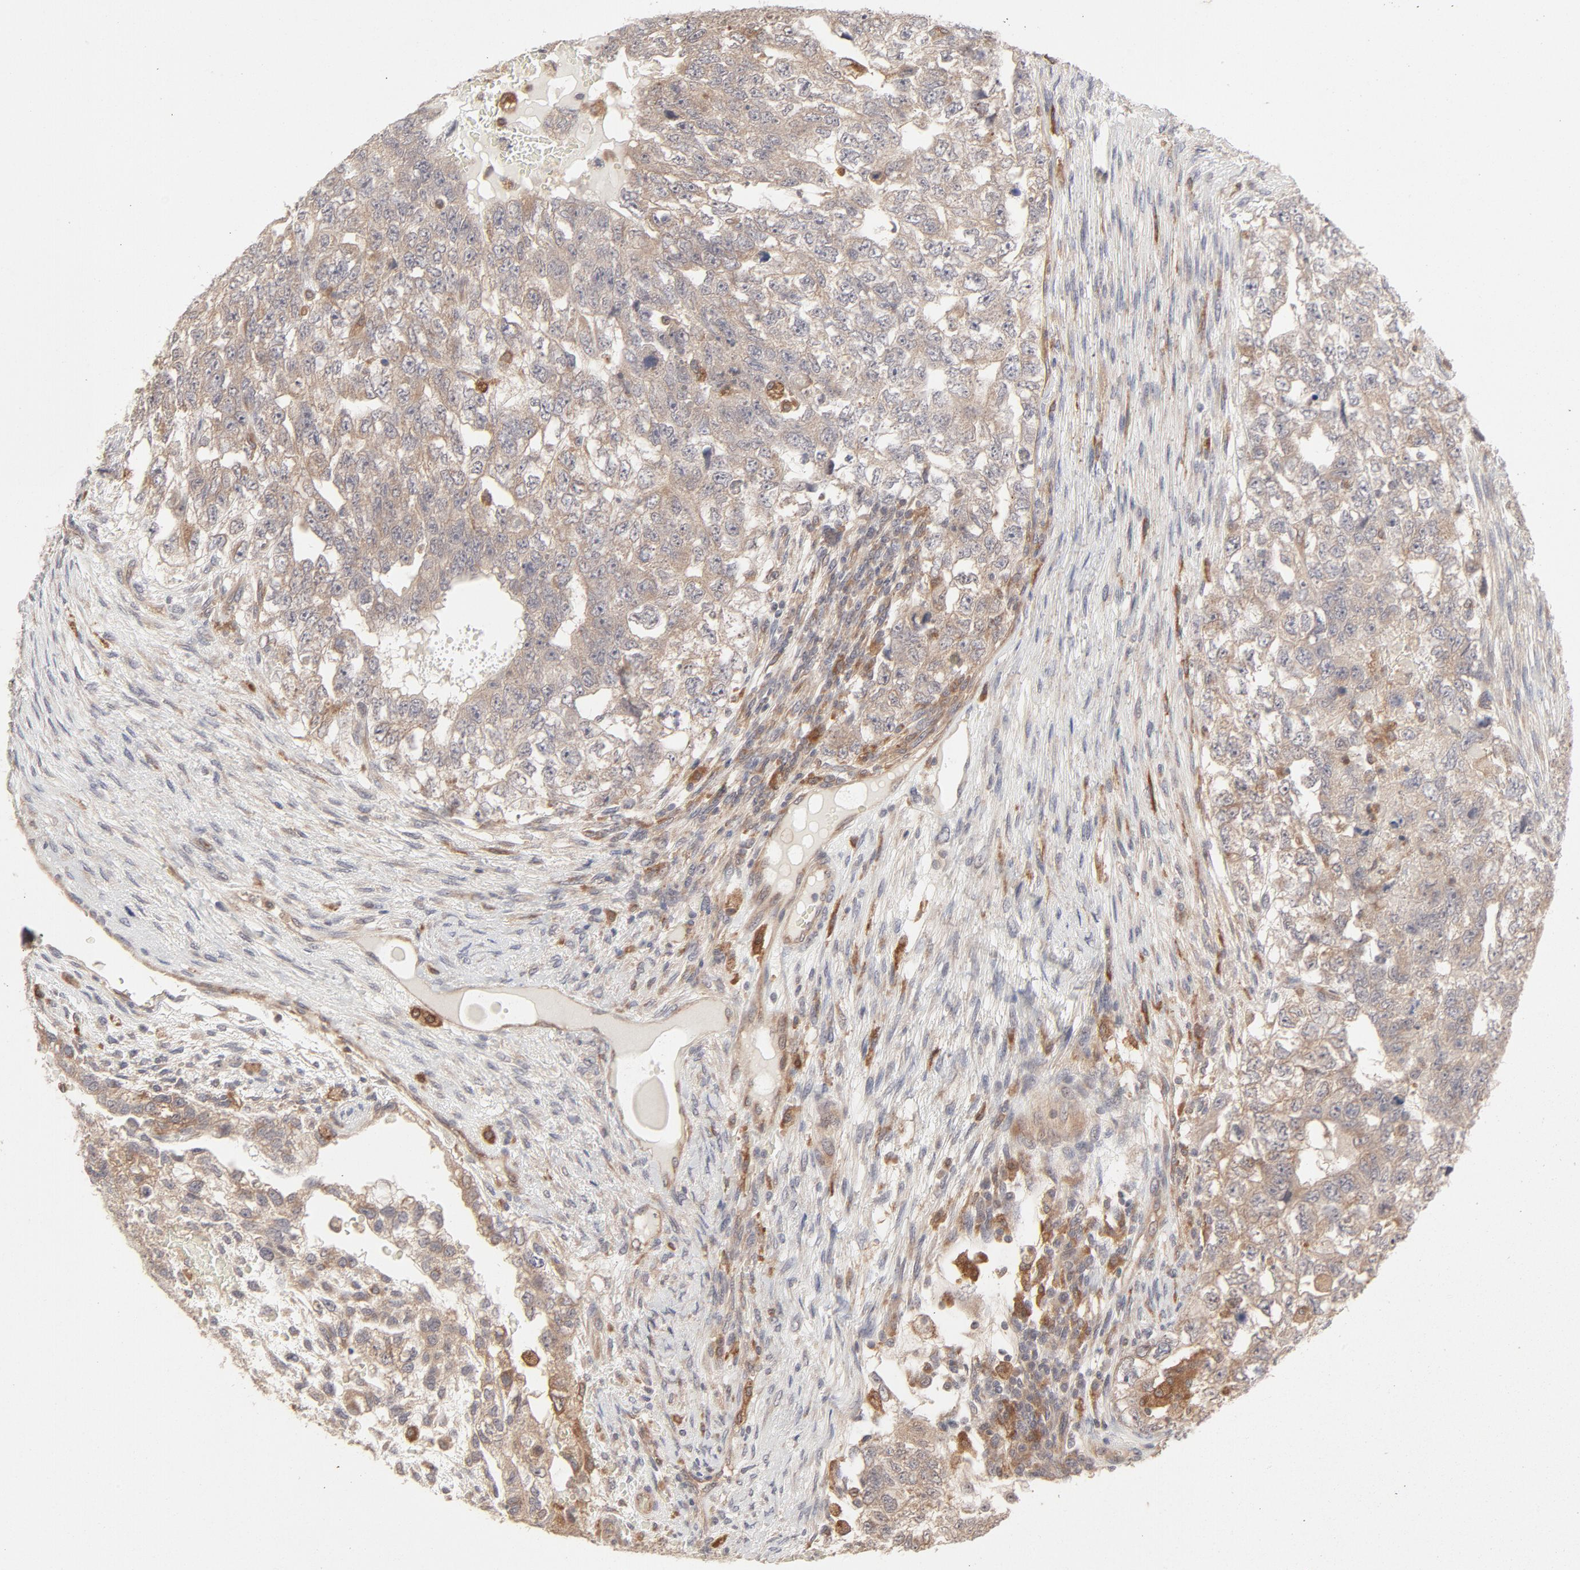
{"staining": {"intensity": "weak", "quantity": ">75%", "location": "cytoplasmic/membranous"}, "tissue": "testis cancer", "cell_type": "Tumor cells", "image_type": "cancer", "snomed": [{"axis": "morphology", "description": "Carcinoma, Embryonal, NOS"}, {"axis": "topography", "description": "Testis"}], "caption": "The photomicrograph displays a brown stain indicating the presence of a protein in the cytoplasmic/membranous of tumor cells in testis cancer. (DAB = brown stain, brightfield microscopy at high magnification).", "gene": "RAB5C", "patient": {"sex": "male", "age": 36}}